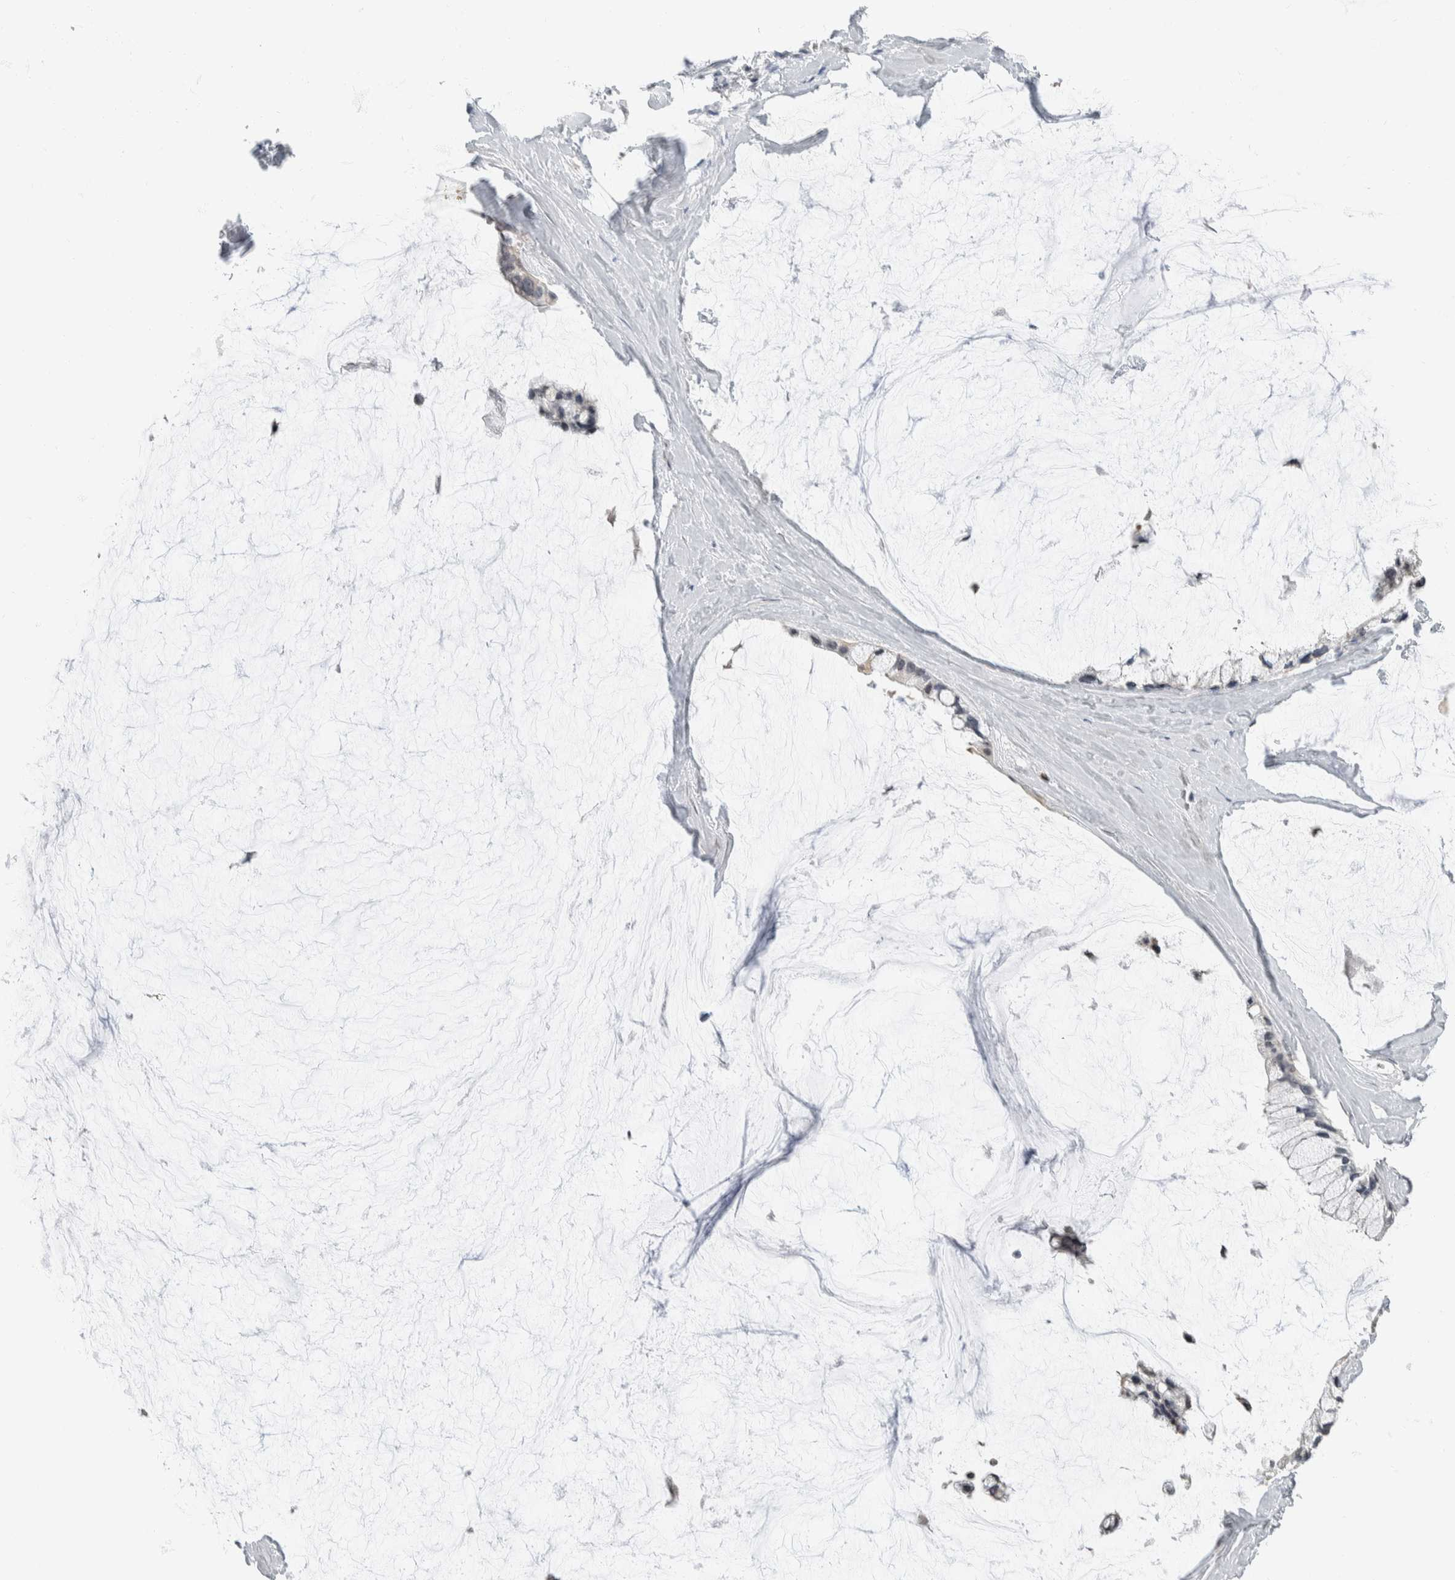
{"staining": {"intensity": "negative", "quantity": "none", "location": "none"}, "tissue": "ovarian cancer", "cell_type": "Tumor cells", "image_type": "cancer", "snomed": [{"axis": "morphology", "description": "Cystadenocarcinoma, mucinous, NOS"}, {"axis": "topography", "description": "Ovary"}], "caption": "Immunohistochemistry histopathology image of mucinous cystadenocarcinoma (ovarian) stained for a protein (brown), which demonstrates no staining in tumor cells.", "gene": "NEFM", "patient": {"sex": "female", "age": 39}}